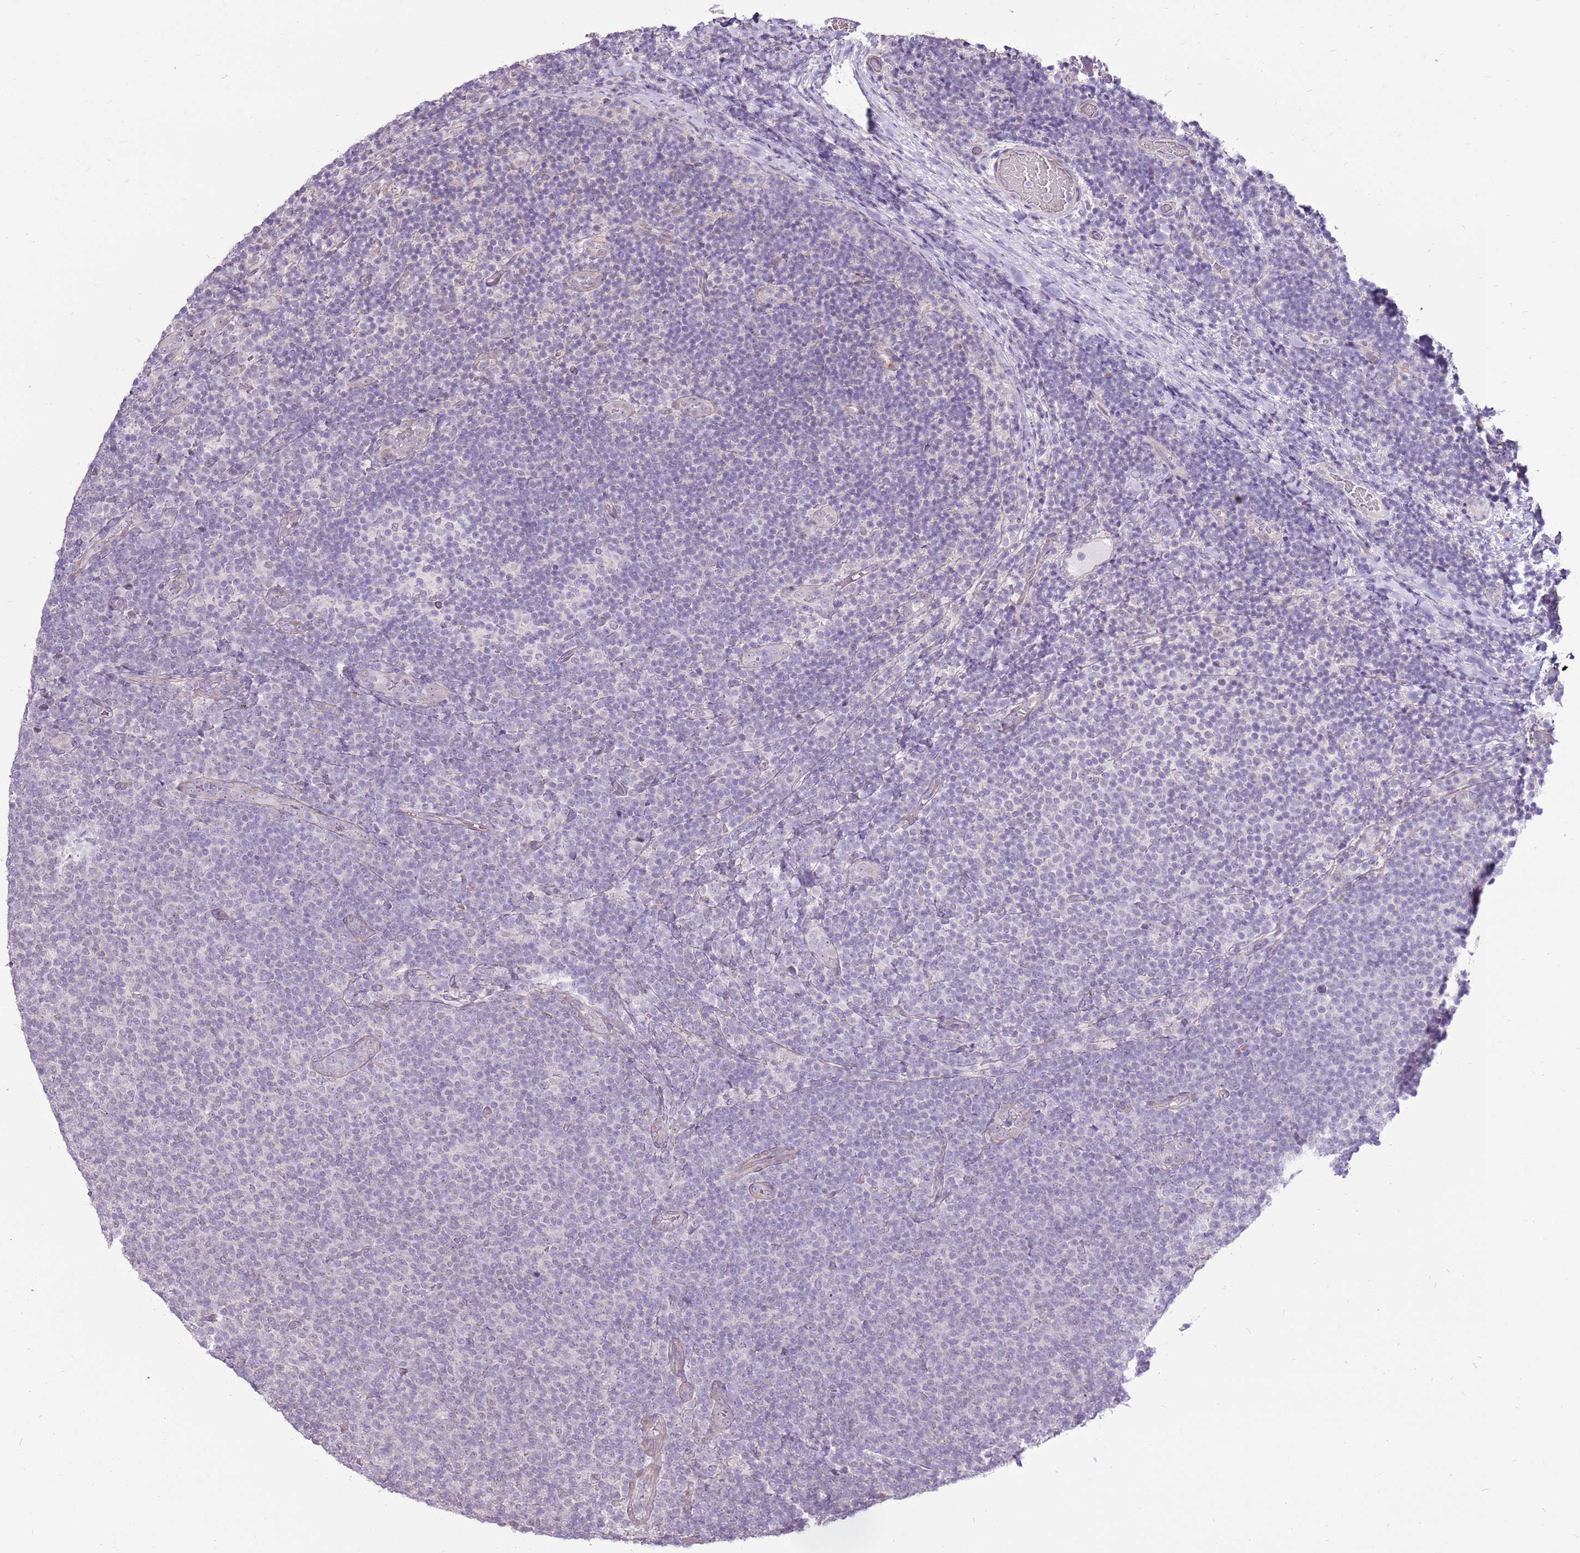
{"staining": {"intensity": "negative", "quantity": "none", "location": "none"}, "tissue": "lymphoma", "cell_type": "Tumor cells", "image_type": "cancer", "snomed": [{"axis": "morphology", "description": "Malignant lymphoma, non-Hodgkin's type, Low grade"}, {"axis": "topography", "description": "Lymph node"}], "caption": "Immunohistochemistry (IHC) image of human malignant lymphoma, non-Hodgkin's type (low-grade) stained for a protein (brown), which demonstrates no expression in tumor cells.", "gene": "UGGT2", "patient": {"sex": "male", "age": 66}}